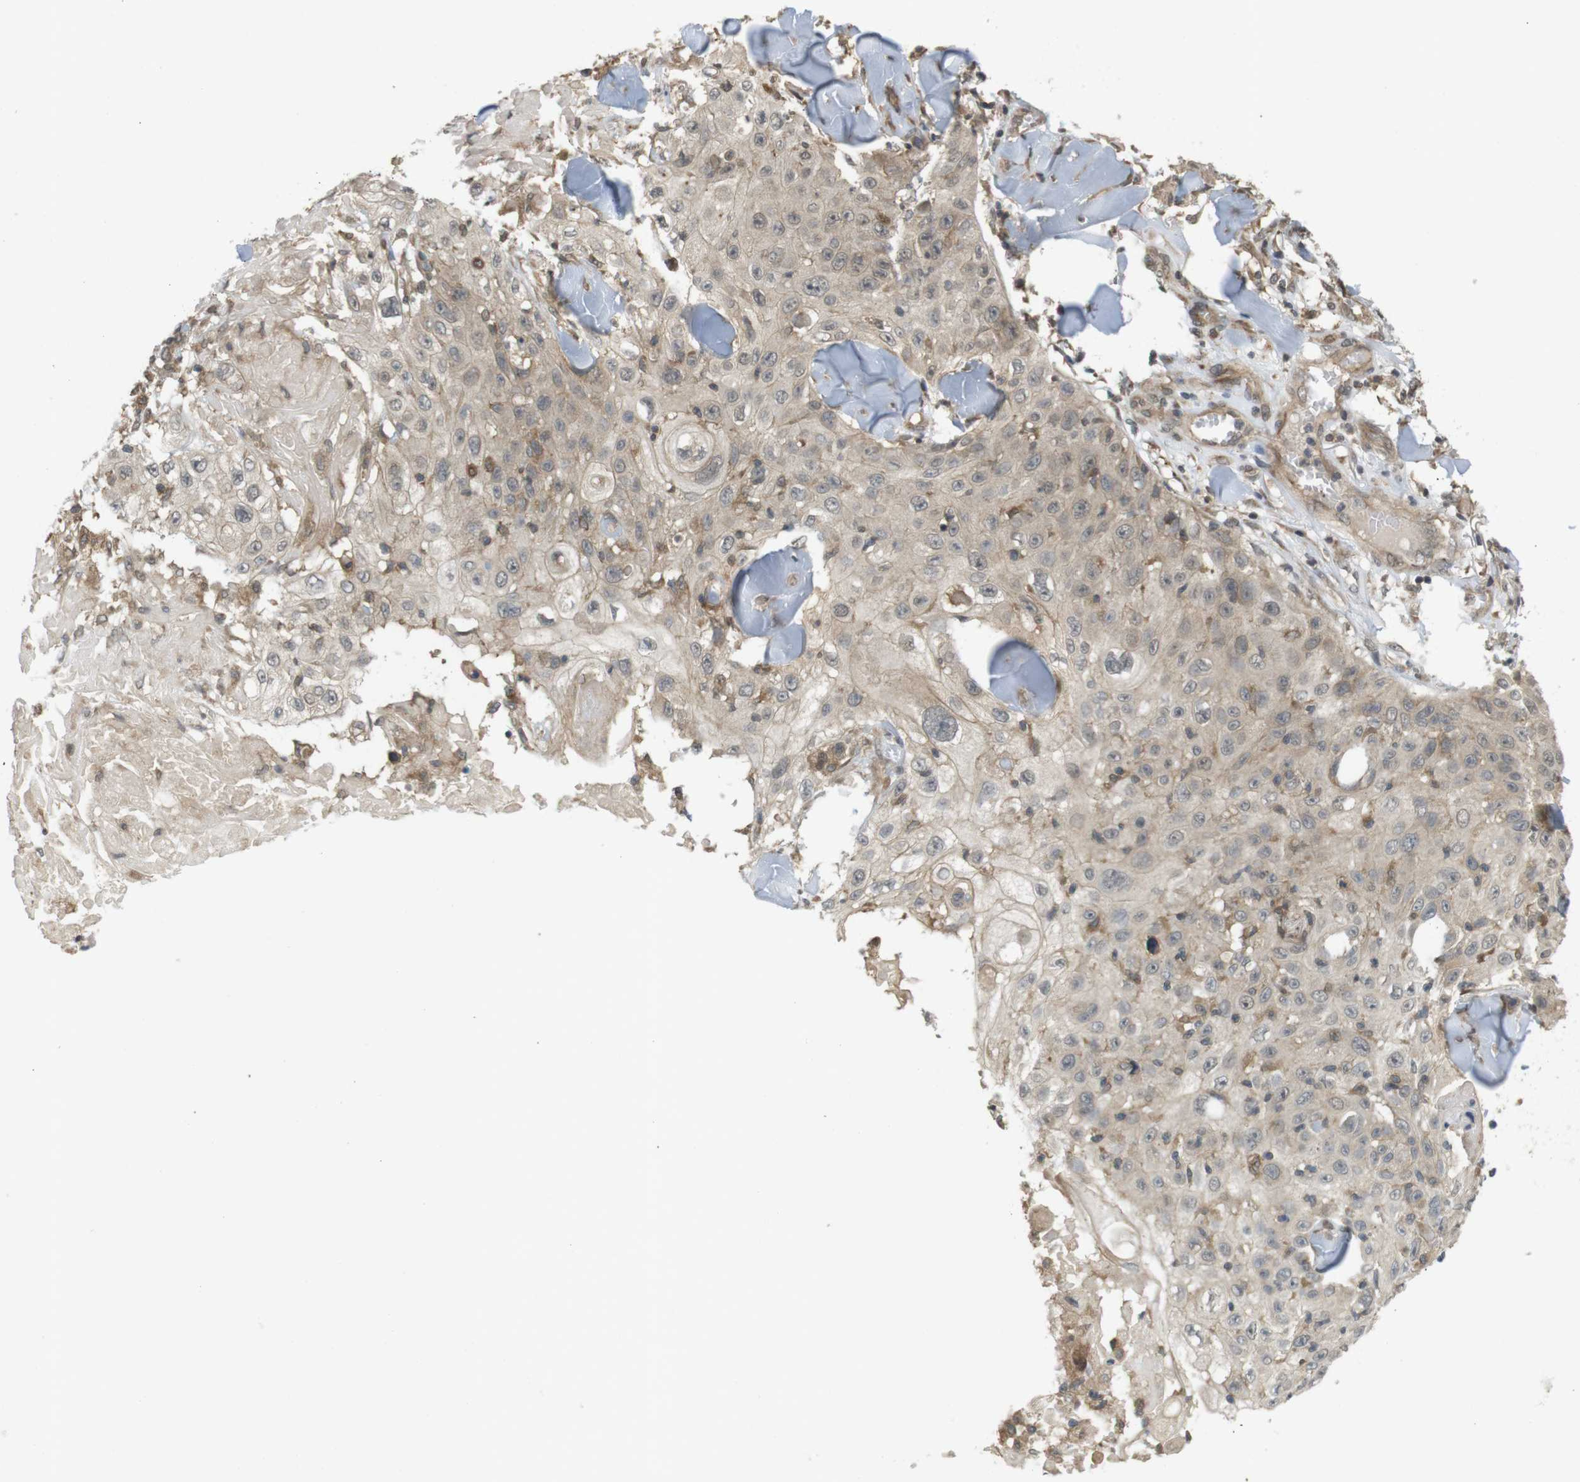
{"staining": {"intensity": "weak", "quantity": ">75%", "location": "cytoplasmic/membranous"}, "tissue": "skin cancer", "cell_type": "Tumor cells", "image_type": "cancer", "snomed": [{"axis": "morphology", "description": "Squamous cell carcinoma, NOS"}, {"axis": "topography", "description": "Skin"}], "caption": "Approximately >75% of tumor cells in squamous cell carcinoma (skin) display weak cytoplasmic/membranous protein expression as visualized by brown immunohistochemical staining.", "gene": "RNF130", "patient": {"sex": "male", "age": 86}}